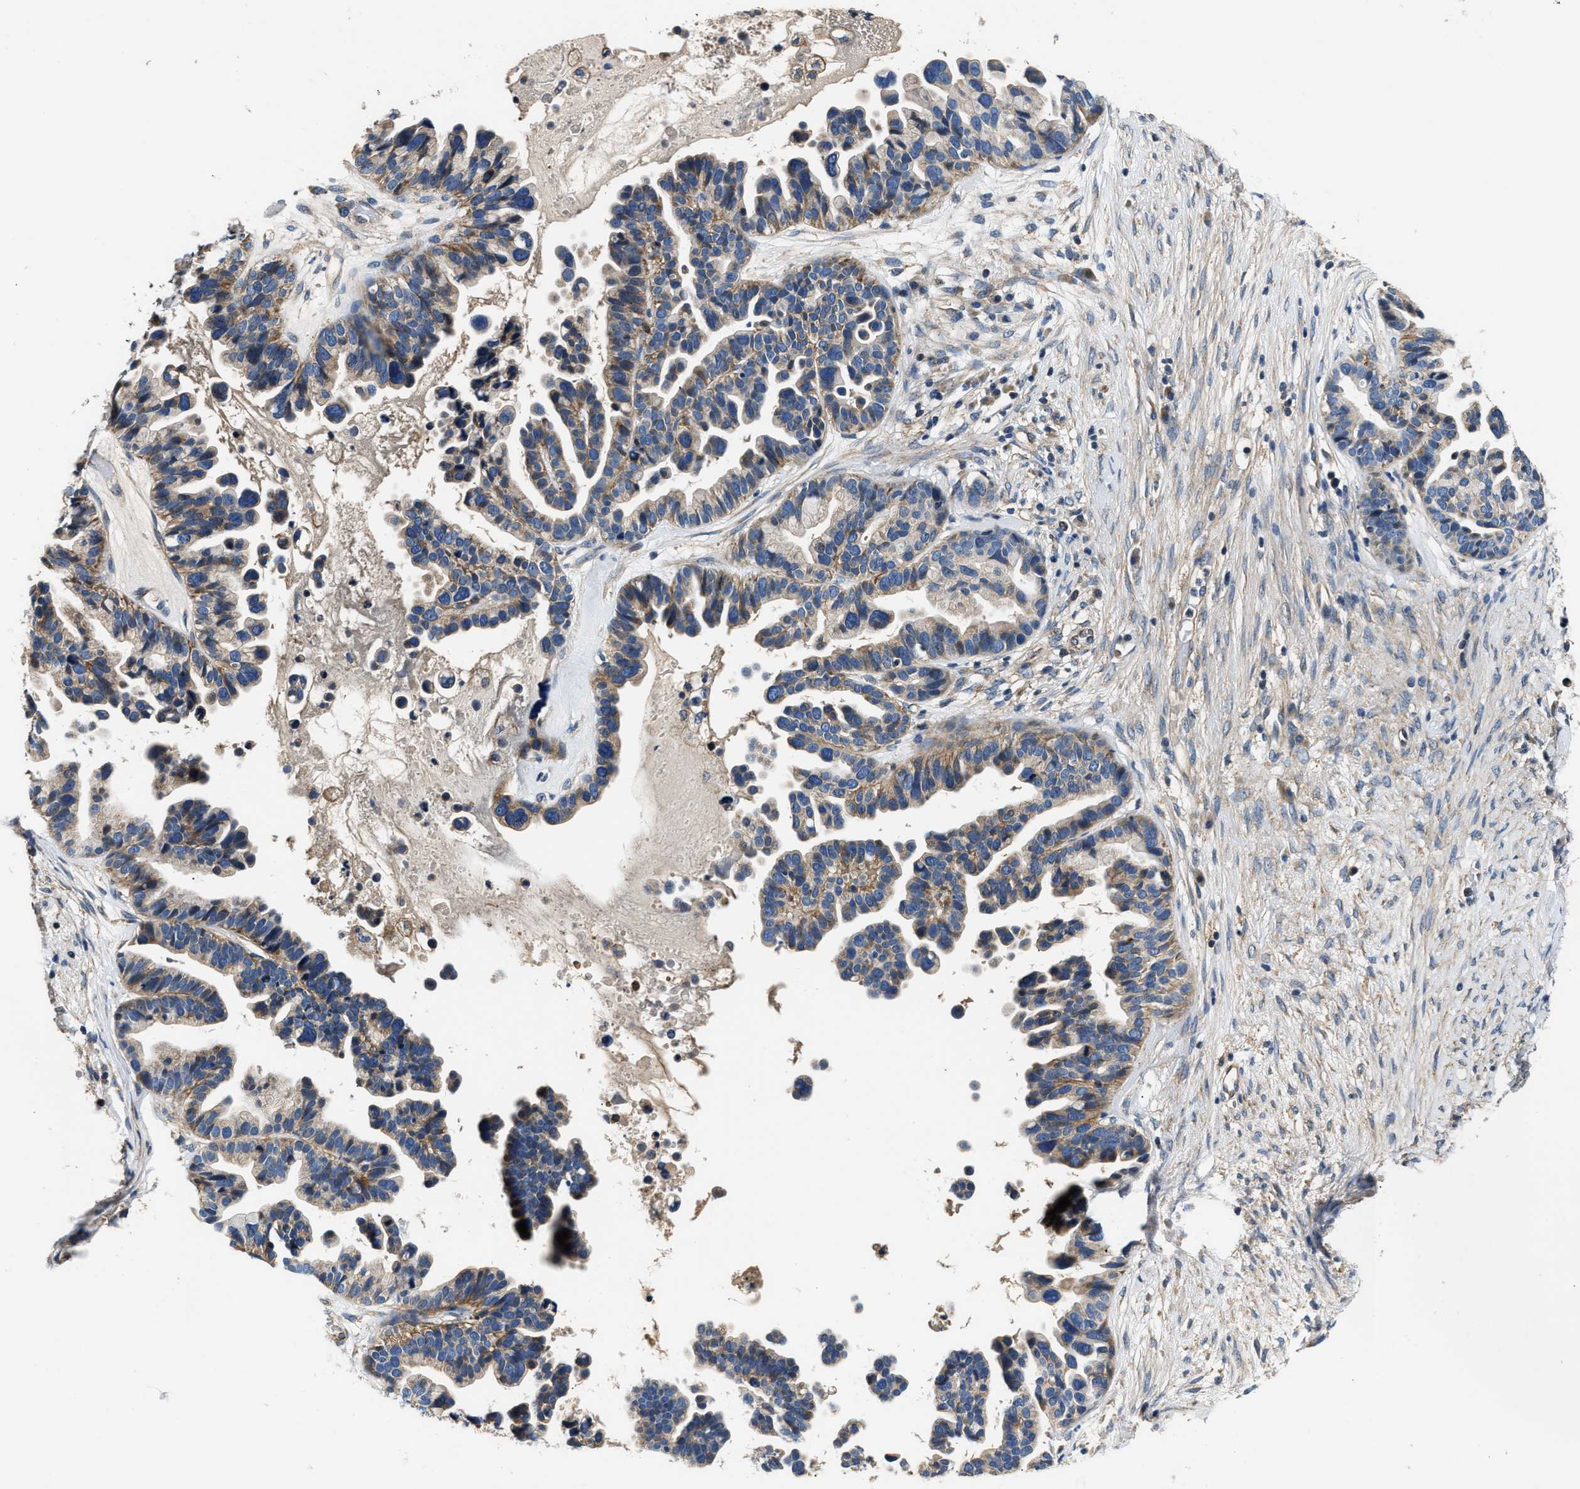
{"staining": {"intensity": "weak", "quantity": "25%-75%", "location": "cytoplasmic/membranous"}, "tissue": "ovarian cancer", "cell_type": "Tumor cells", "image_type": "cancer", "snomed": [{"axis": "morphology", "description": "Cystadenocarcinoma, serous, NOS"}, {"axis": "topography", "description": "Ovary"}], "caption": "Immunohistochemistry (IHC) histopathology image of neoplastic tissue: human ovarian cancer stained using IHC displays low levels of weak protein expression localized specifically in the cytoplasmic/membranous of tumor cells, appearing as a cytoplasmic/membranous brown color.", "gene": "TEX2", "patient": {"sex": "female", "age": 56}}